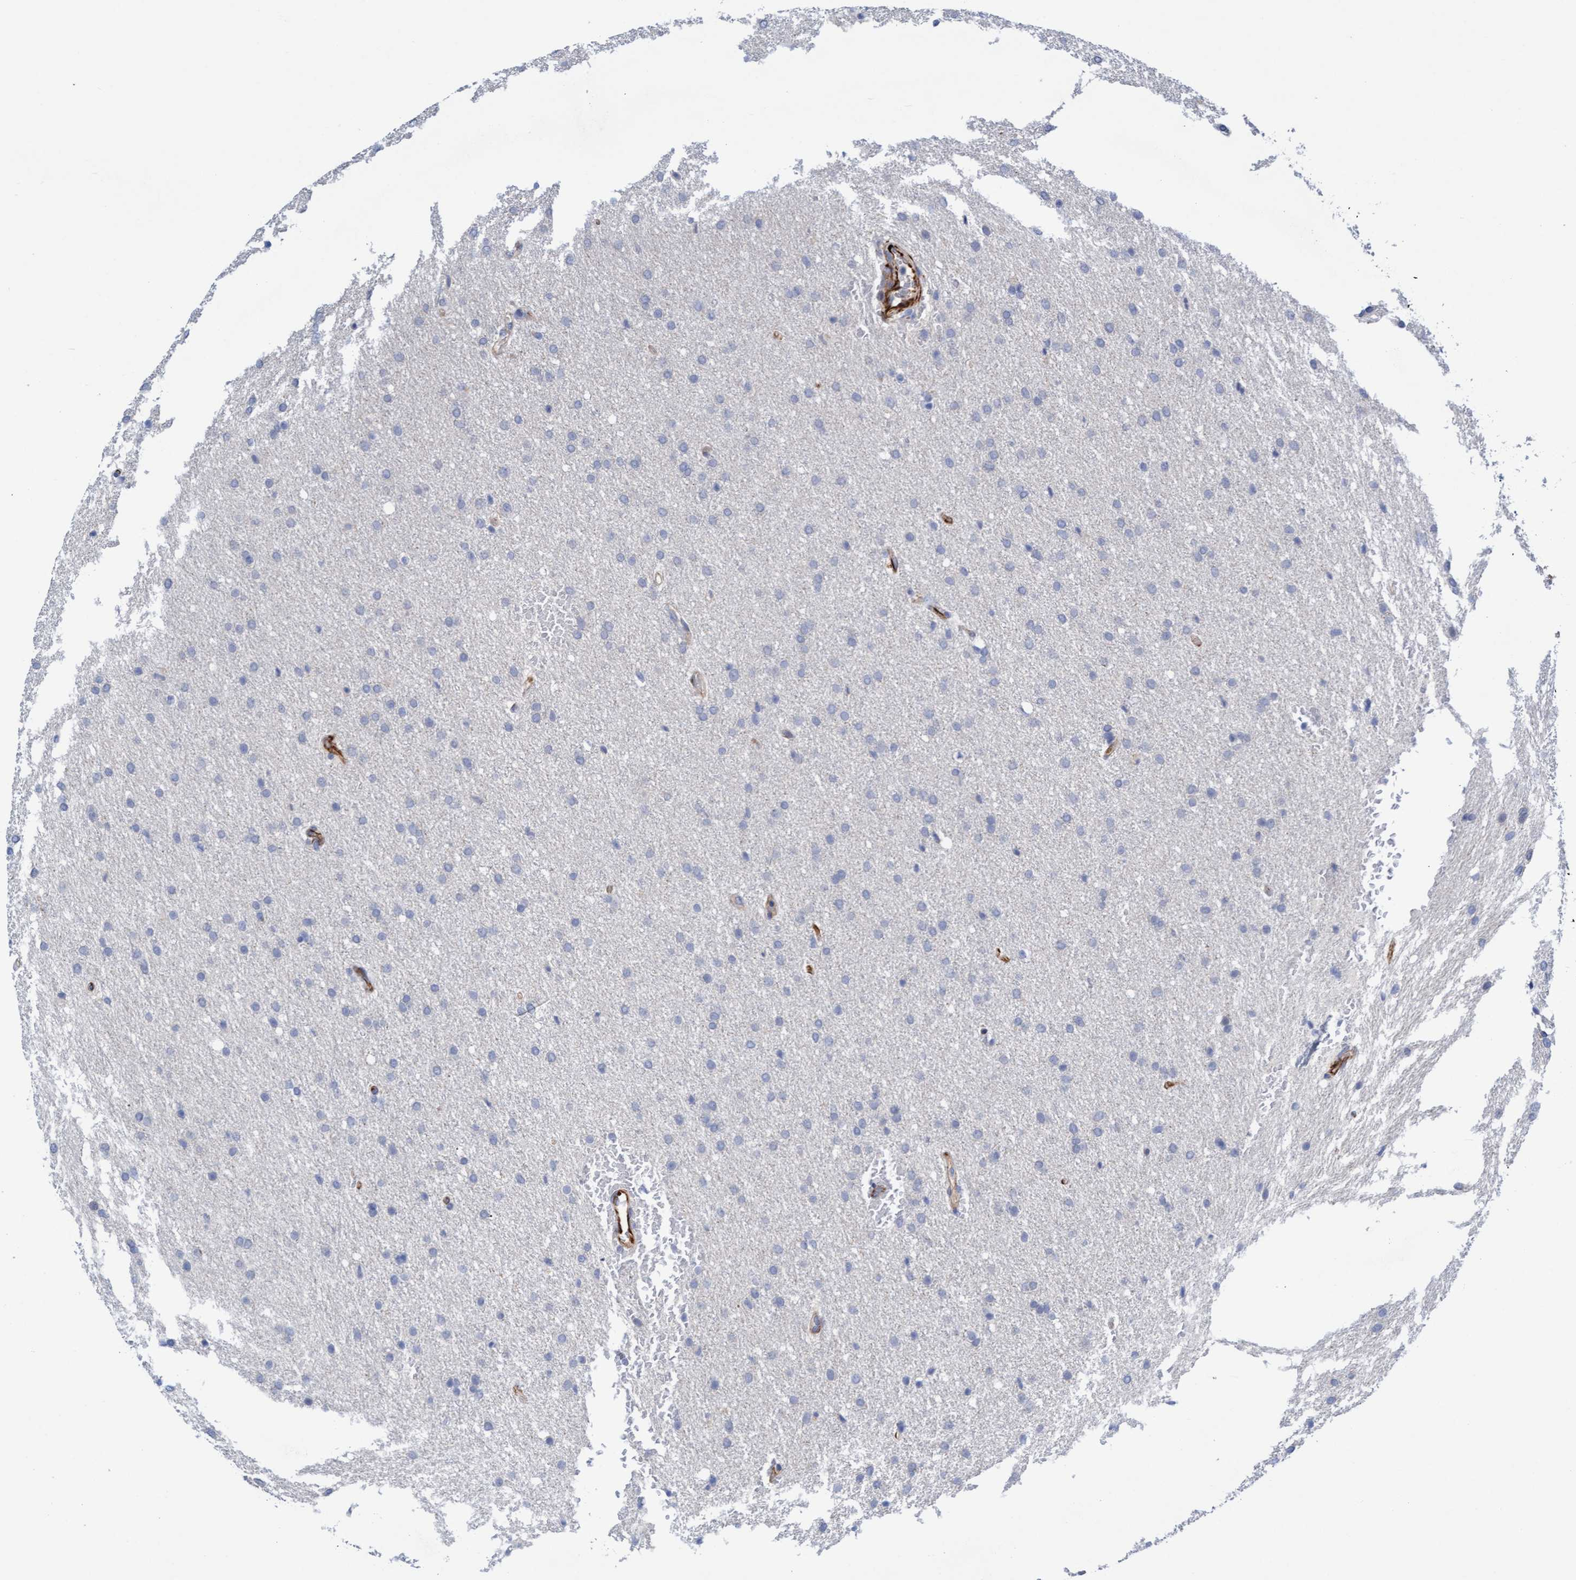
{"staining": {"intensity": "negative", "quantity": "none", "location": "none"}, "tissue": "glioma", "cell_type": "Tumor cells", "image_type": "cancer", "snomed": [{"axis": "morphology", "description": "Glioma, malignant, Low grade"}, {"axis": "topography", "description": "Brain"}], "caption": "High power microscopy photomicrograph of an immunohistochemistry (IHC) image of glioma, revealing no significant positivity in tumor cells.", "gene": "POLG2", "patient": {"sex": "female", "age": 37}}